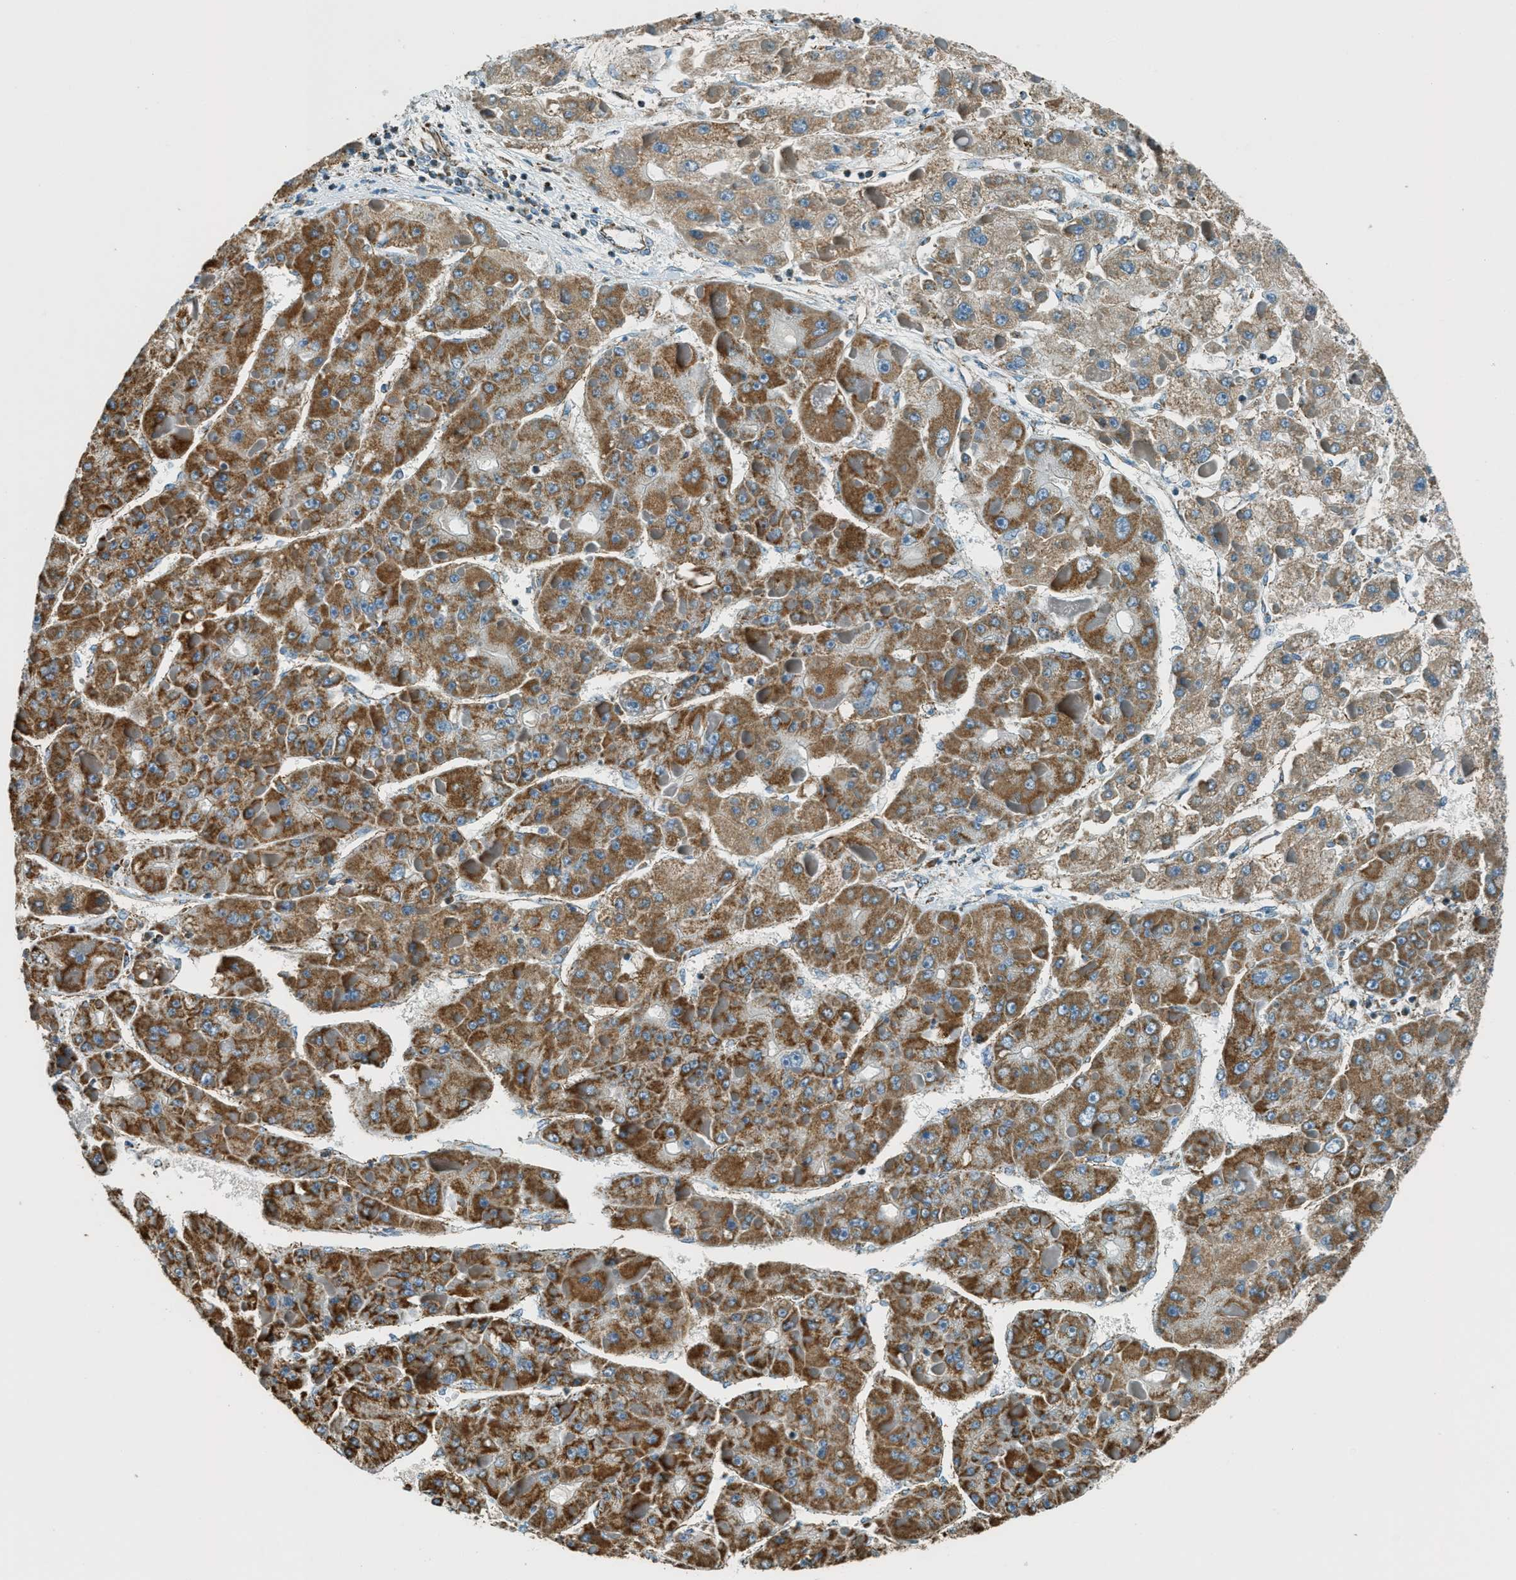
{"staining": {"intensity": "strong", "quantity": ">75%", "location": "cytoplasmic/membranous"}, "tissue": "liver cancer", "cell_type": "Tumor cells", "image_type": "cancer", "snomed": [{"axis": "morphology", "description": "Carcinoma, Hepatocellular, NOS"}, {"axis": "topography", "description": "Liver"}], "caption": "Protein staining of liver hepatocellular carcinoma tissue demonstrates strong cytoplasmic/membranous positivity in approximately >75% of tumor cells. The staining is performed using DAB (3,3'-diaminobenzidine) brown chromogen to label protein expression. The nuclei are counter-stained blue using hematoxylin.", "gene": "CHST15", "patient": {"sex": "female", "age": 73}}